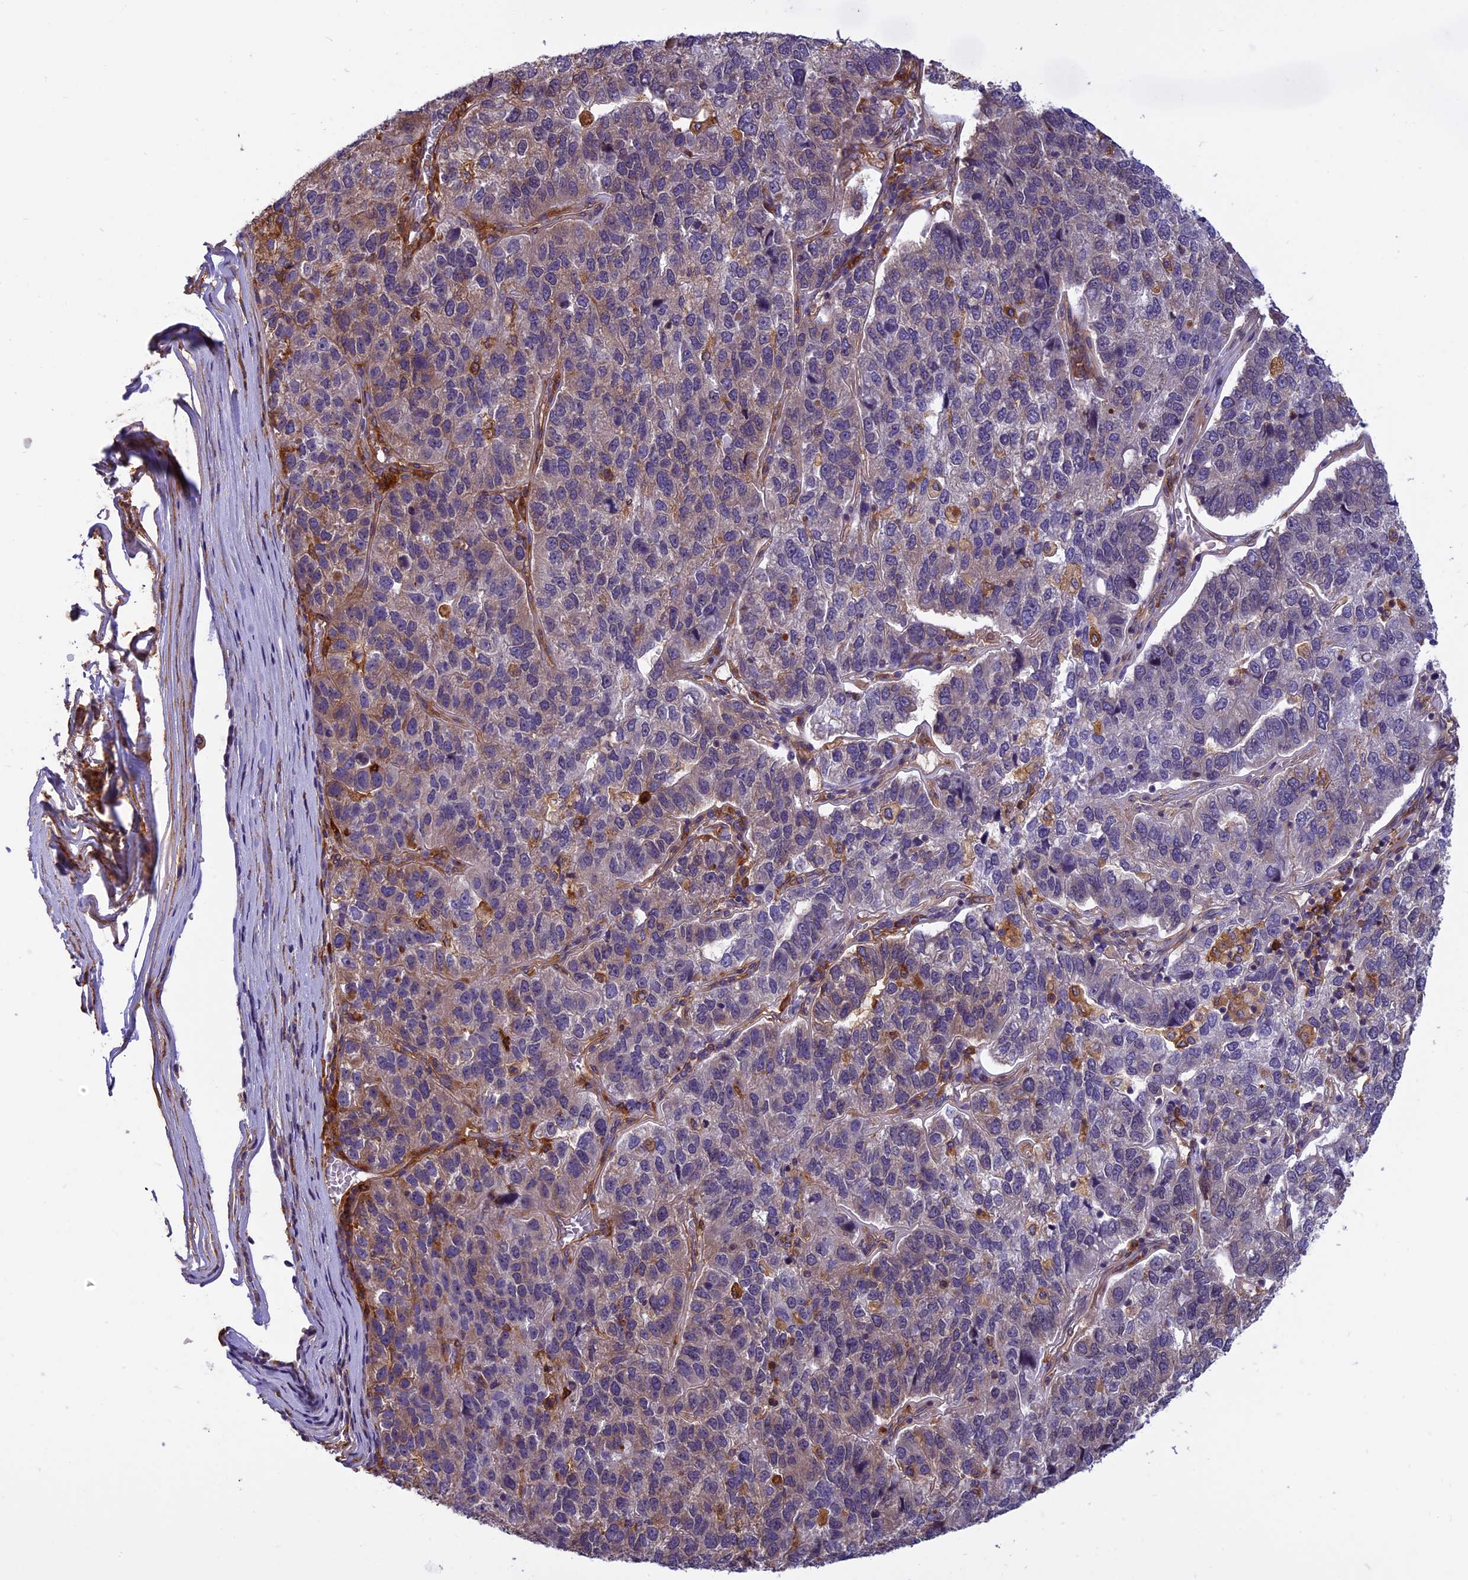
{"staining": {"intensity": "weak", "quantity": "<25%", "location": "cytoplasmic/membranous"}, "tissue": "pancreatic cancer", "cell_type": "Tumor cells", "image_type": "cancer", "snomed": [{"axis": "morphology", "description": "Adenocarcinoma, NOS"}, {"axis": "topography", "description": "Pancreas"}], "caption": "Pancreatic adenocarcinoma stained for a protein using immunohistochemistry reveals no expression tumor cells.", "gene": "EHBP1L1", "patient": {"sex": "female", "age": 61}}